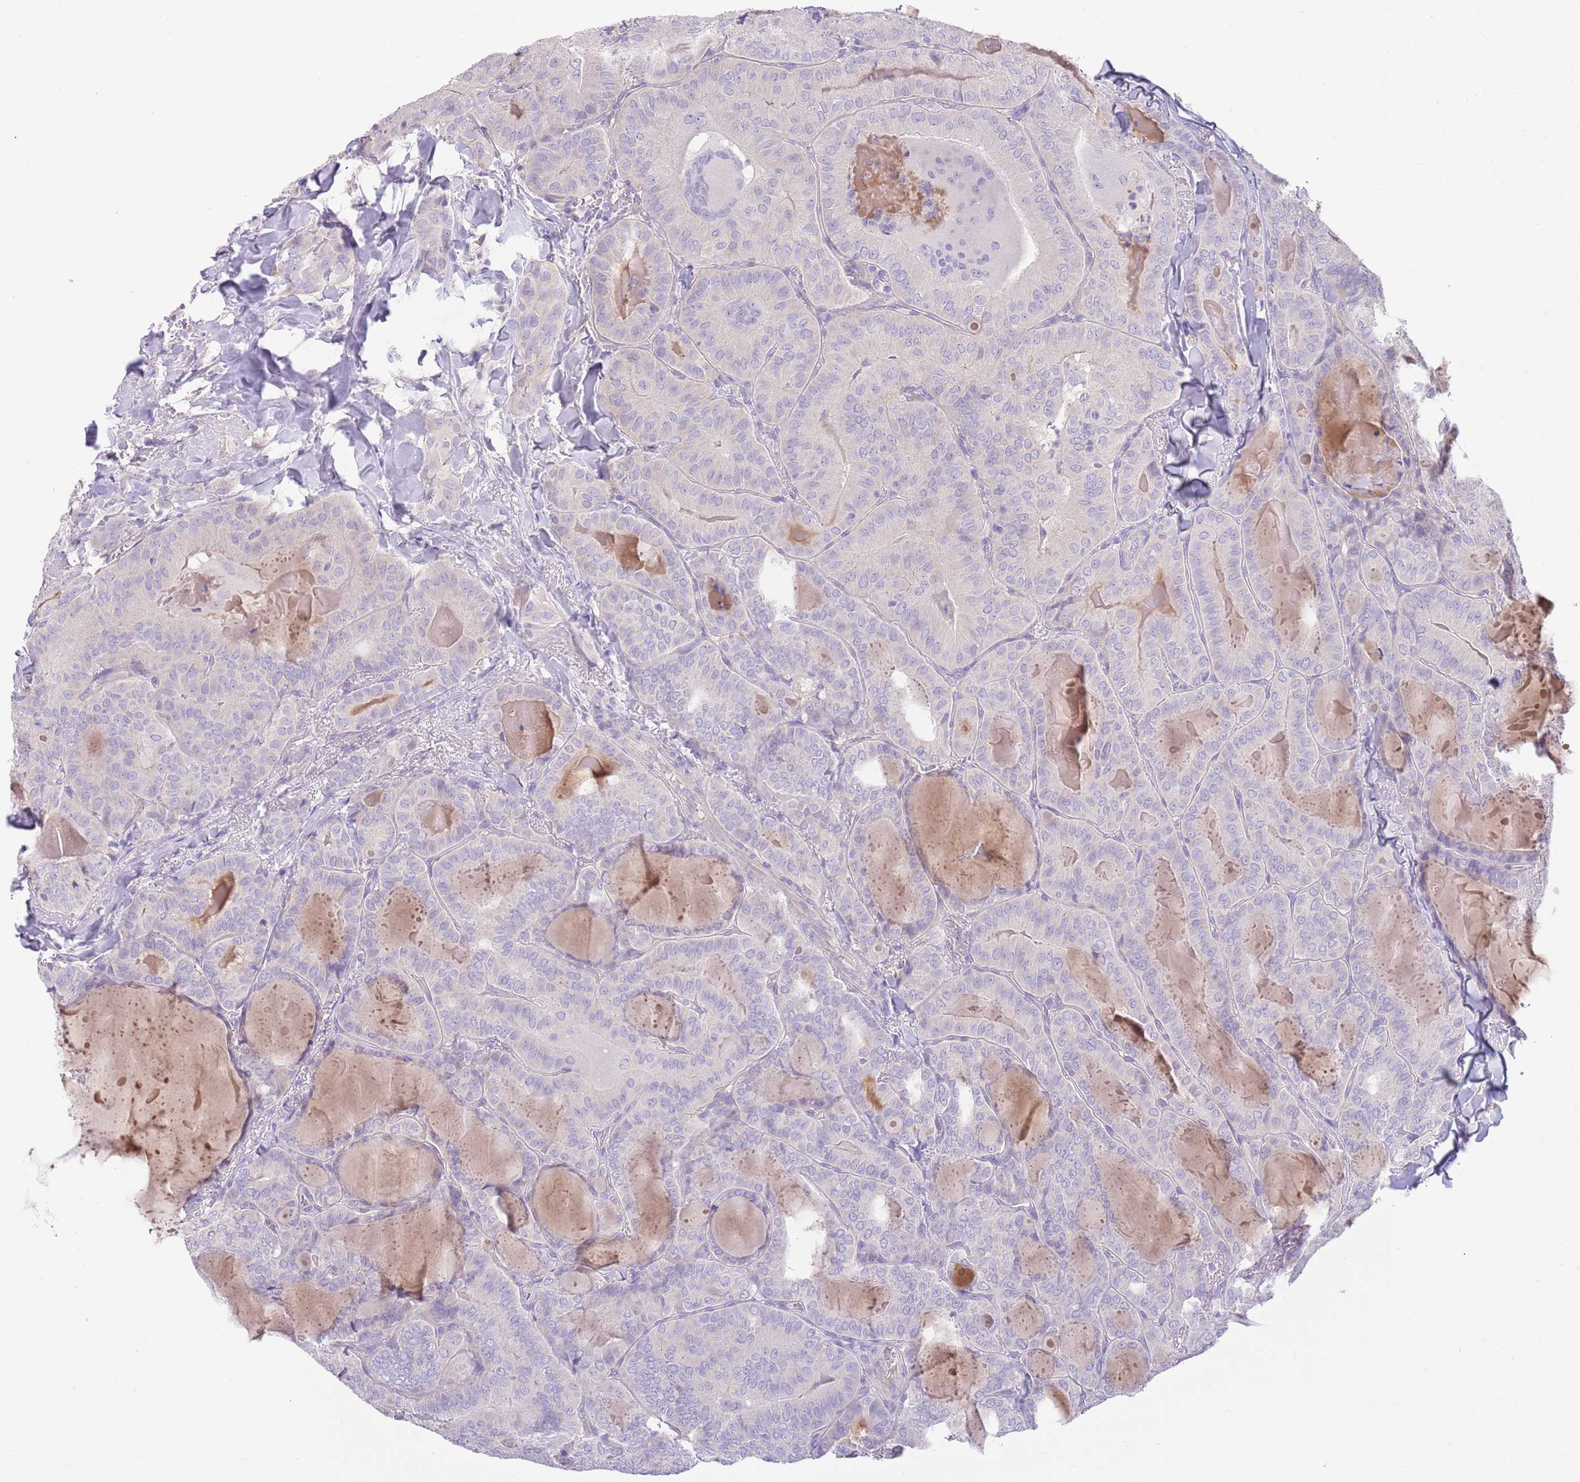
{"staining": {"intensity": "negative", "quantity": "none", "location": "none"}, "tissue": "thyroid cancer", "cell_type": "Tumor cells", "image_type": "cancer", "snomed": [{"axis": "morphology", "description": "Papillary adenocarcinoma, NOS"}, {"axis": "topography", "description": "Thyroid gland"}], "caption": "Immunohistochemistry of thyroid cancer (papillary adenocarcinoma) displays no staining in tumor cells.", "gene": "IGFL4", "patient": {"sex": "female", "age": 68}}